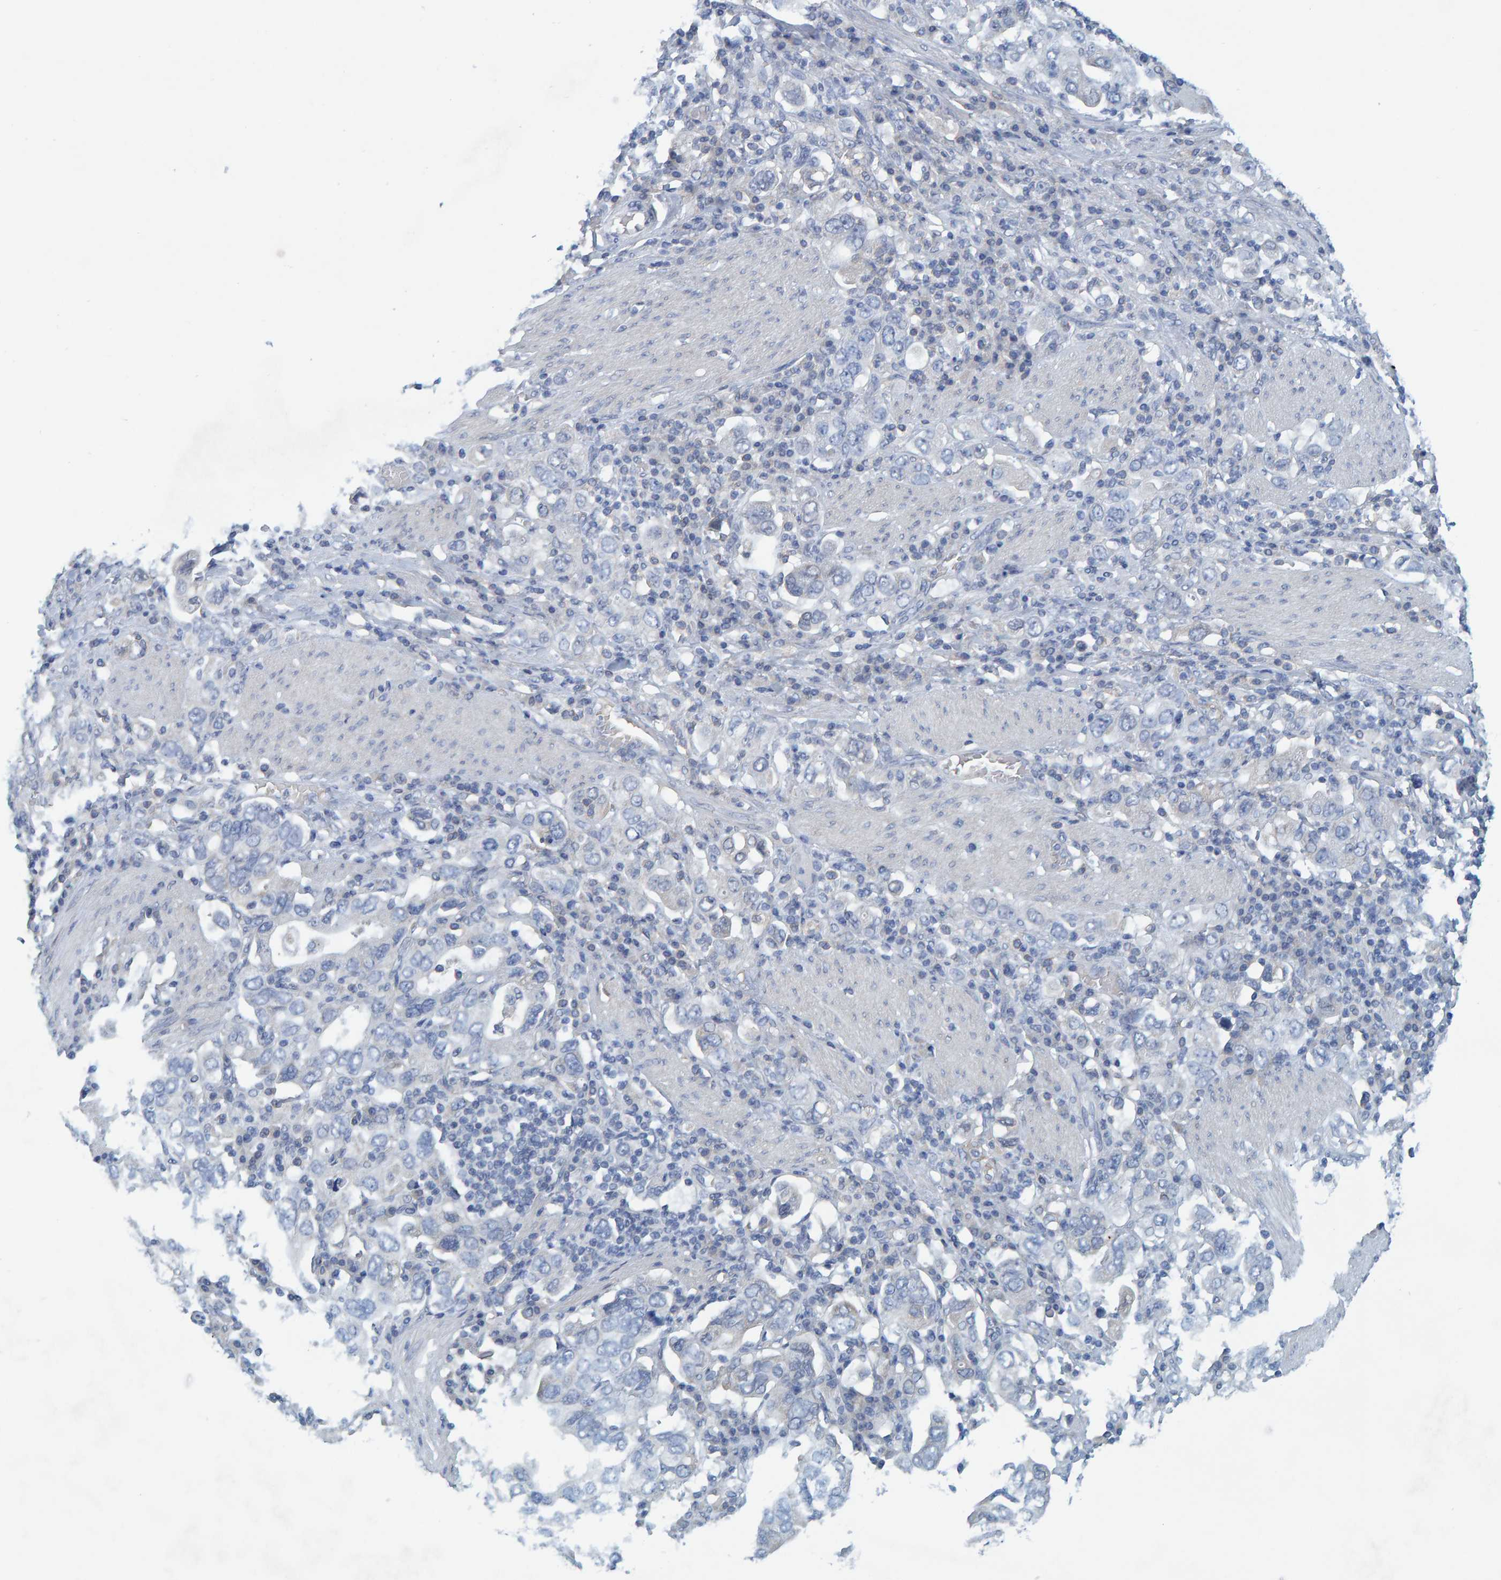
{"staining": {"intensity": "negative", "quantity": "none", "location": "none"}, "tissue": "stomach cancer", "cell_type": "Tumor cells", "image_type": "cancer", "snomed": [{"axis": "morphology", "description": "Adenocarcinoma, NOS"}, {"axis": "topography", "description": "Stomach, upper"}], "caption": "Tumor cells show no significant expression in stomach adenocarcinoma.", "gene": "ALAD", "patient": {"sex": "male", "age": 62}}